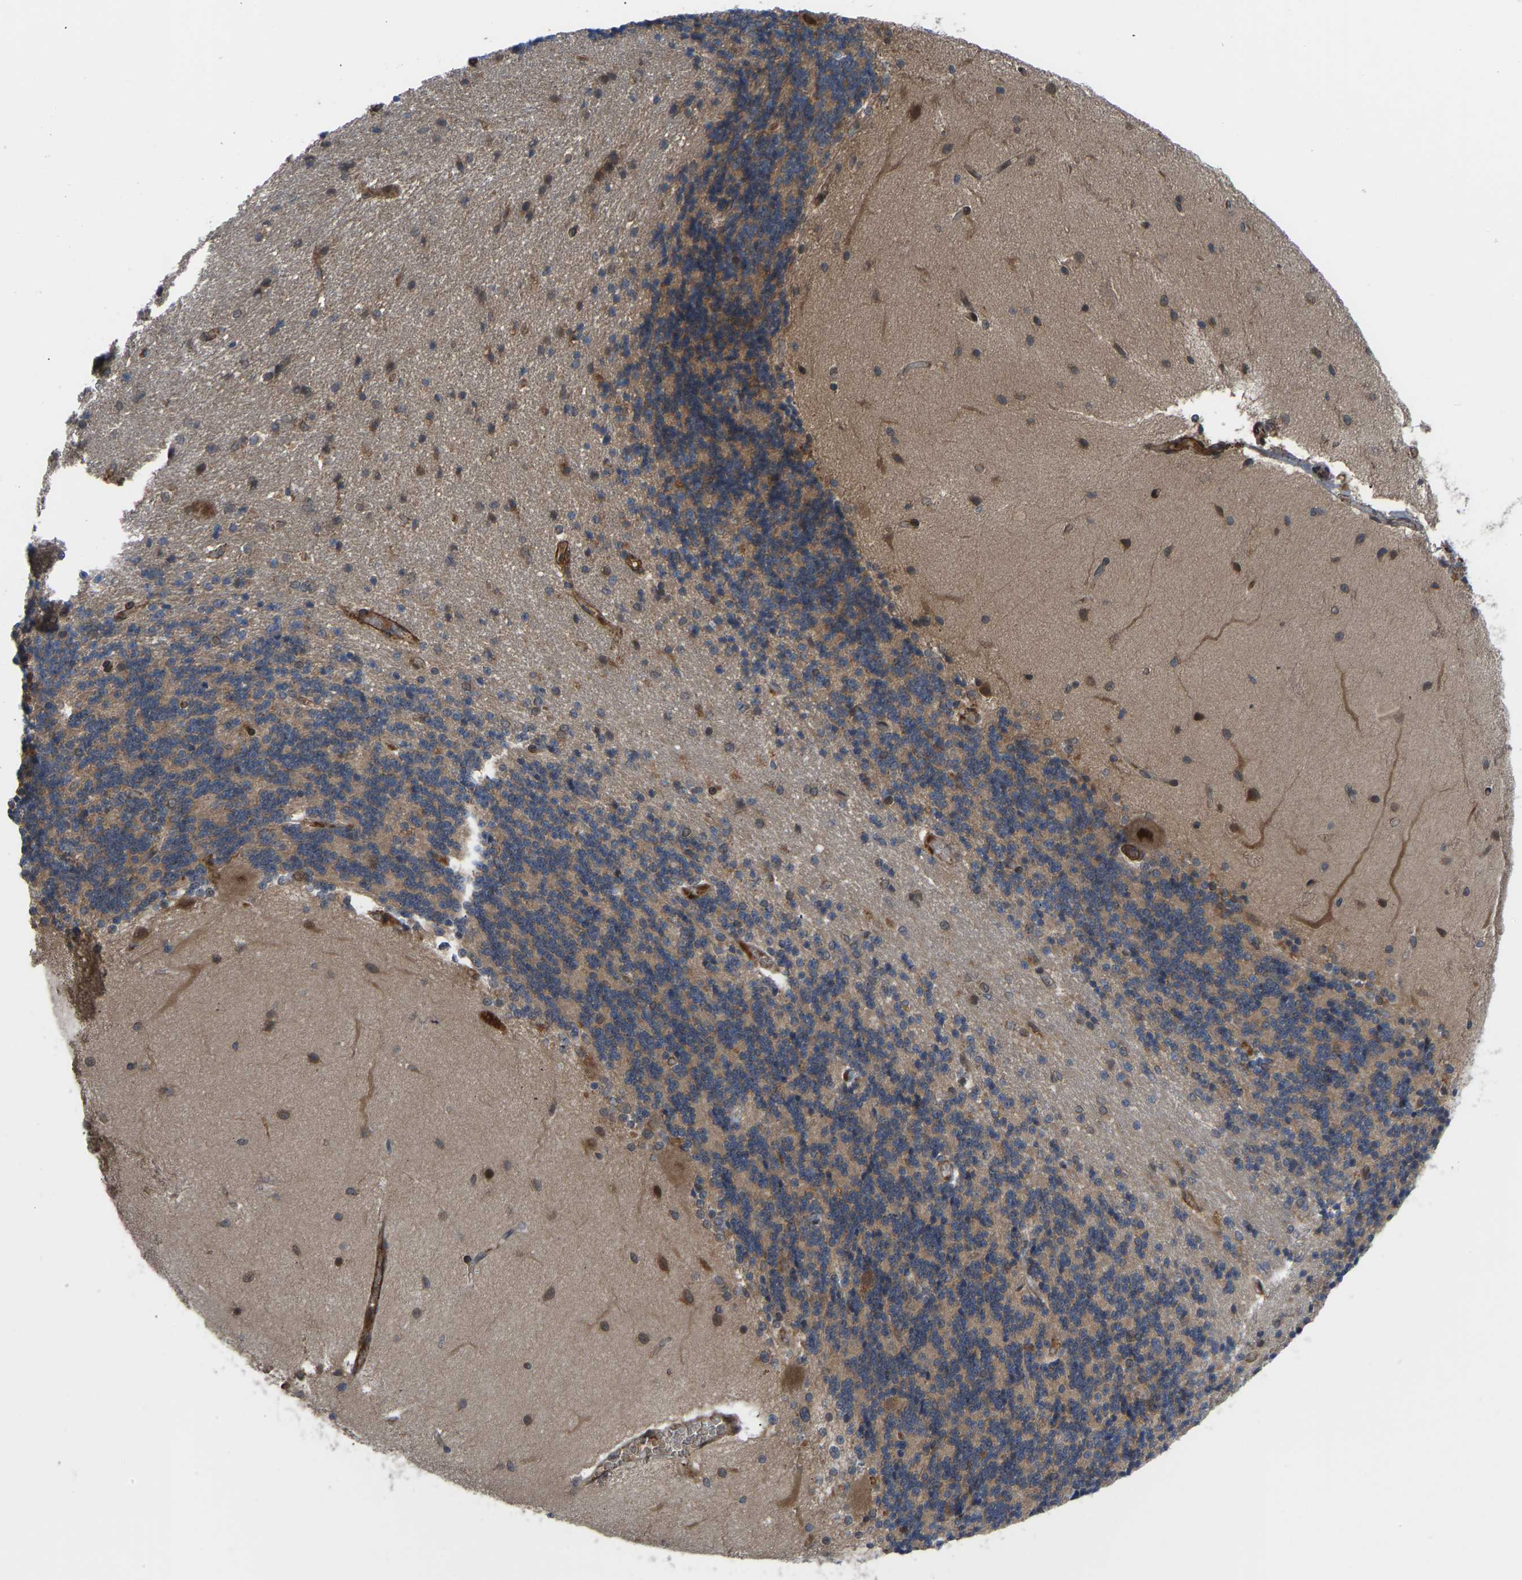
{"staining": {"intensity": "moderate", "quantity": ">75%", "location": "cytoplasmic/membranous"}, "tissue": "cerebellum", "cell_type": "Cells in granular layer", "image_type": "normal", "snomed": [{"axis": "morphology", "description": "Normal tissue, NOS"}, {"axis": "topography", "description": "Cerebellum"}], "caption": "Cerebellum stained with immunohistochemistry demonstrates moderate cytoplasmic/membranous positivity in about >75% of cells in granular layer. (Stains: DAB in brown, nuclei in blue, Microscopy: brightfield microscopy at high magnification).", "gene": "CYP7B1", "patient": {"sex": "female", "age": 54}}